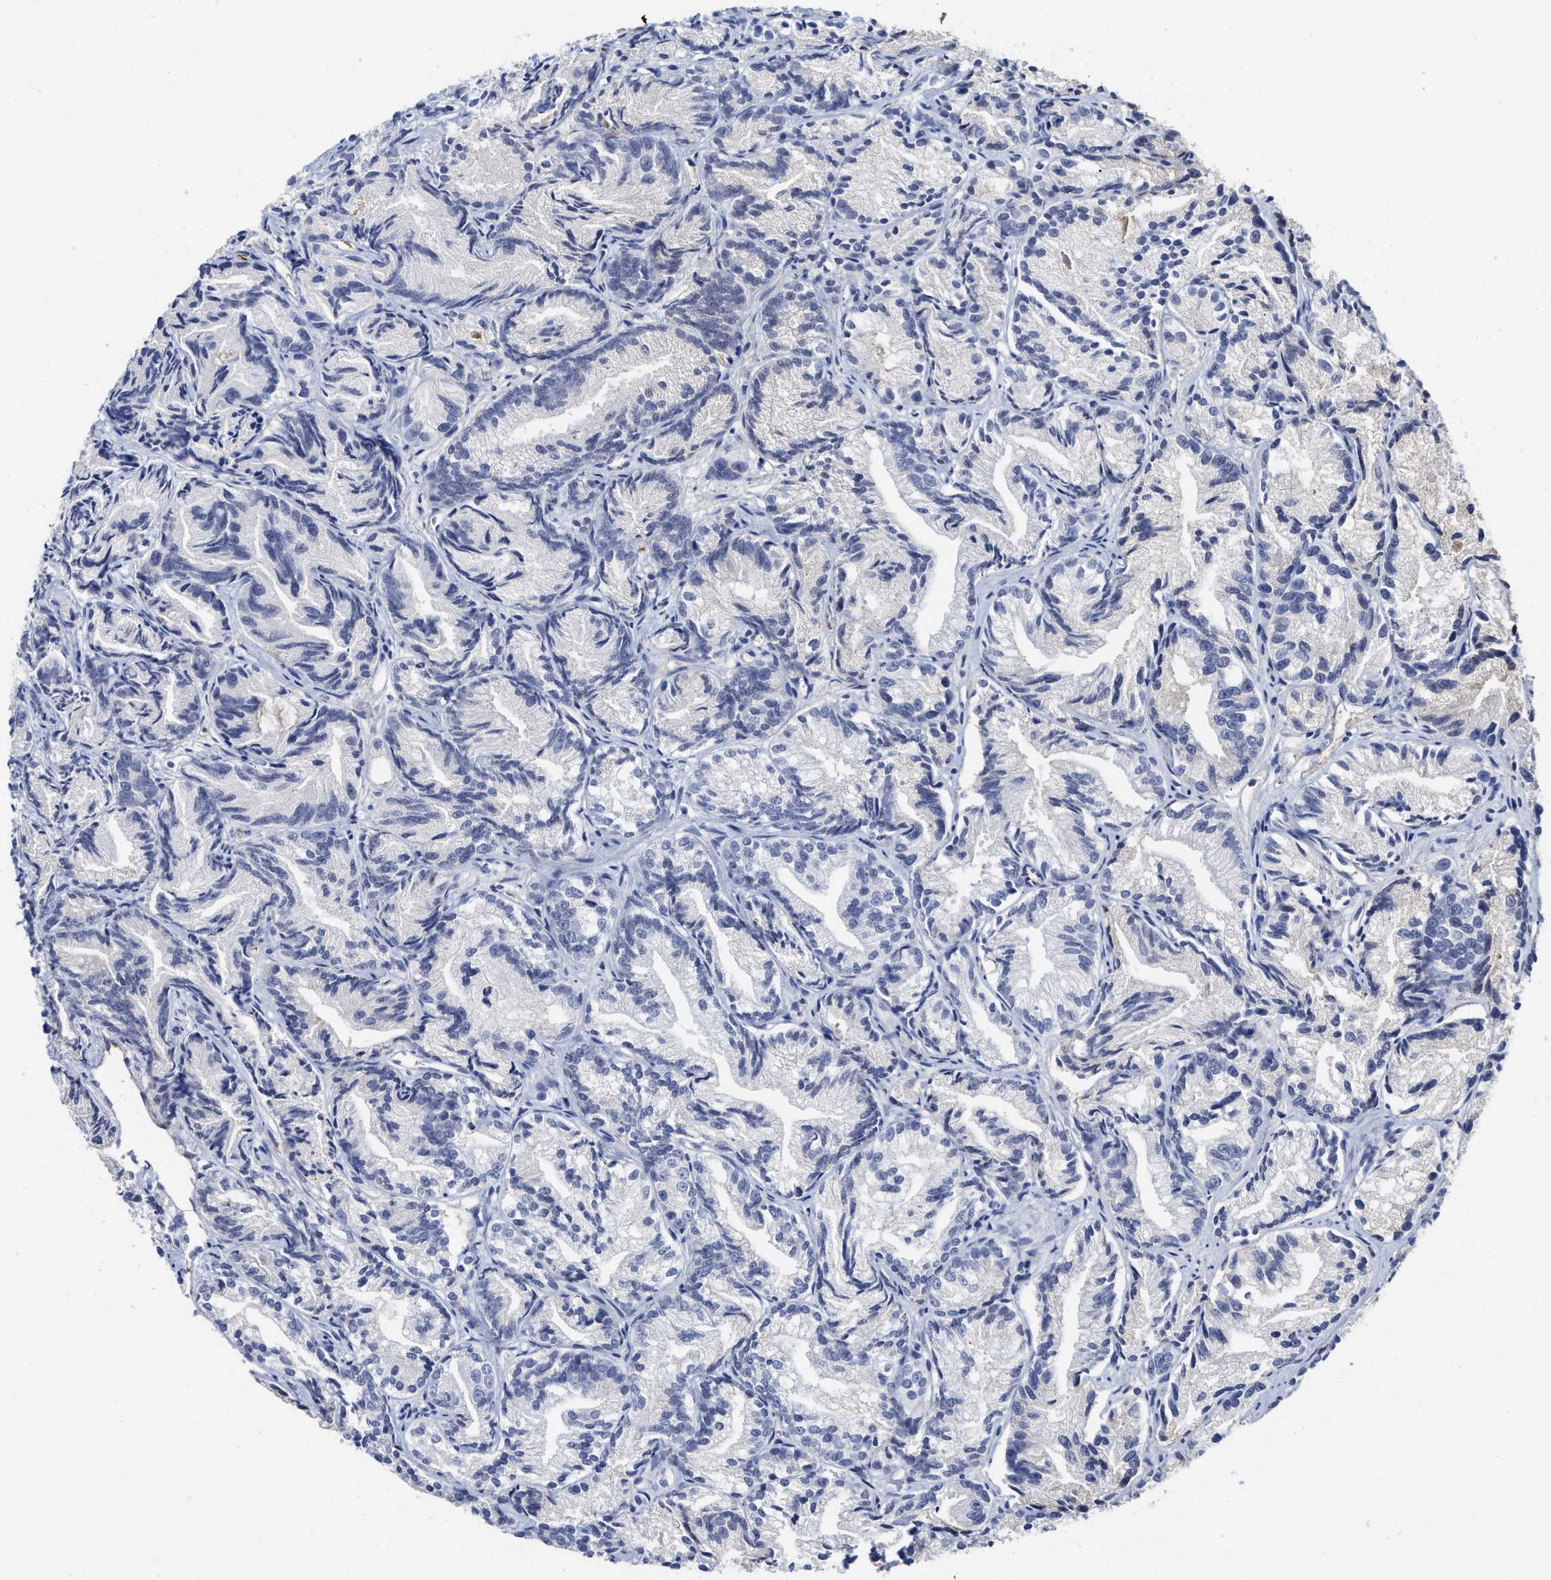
{"staining": {"intensity": "negative", "quantity": "none", "location": "none"}, "tissue": "prostate cancer", "cell_type": "Tumor cells", "image_type": "cancer", "snomed": [{"axis": "morphology", "description": "Adenocarcinoma, Low grade"}, {"axis": "topography", "description": "Prostate"}], "caption": "IHC image of human prostate cancer stained for a protein (brown), which displays no staining in tumor cells.", "gene": "C2", "patient": {"sex": "male", "age": 89}}